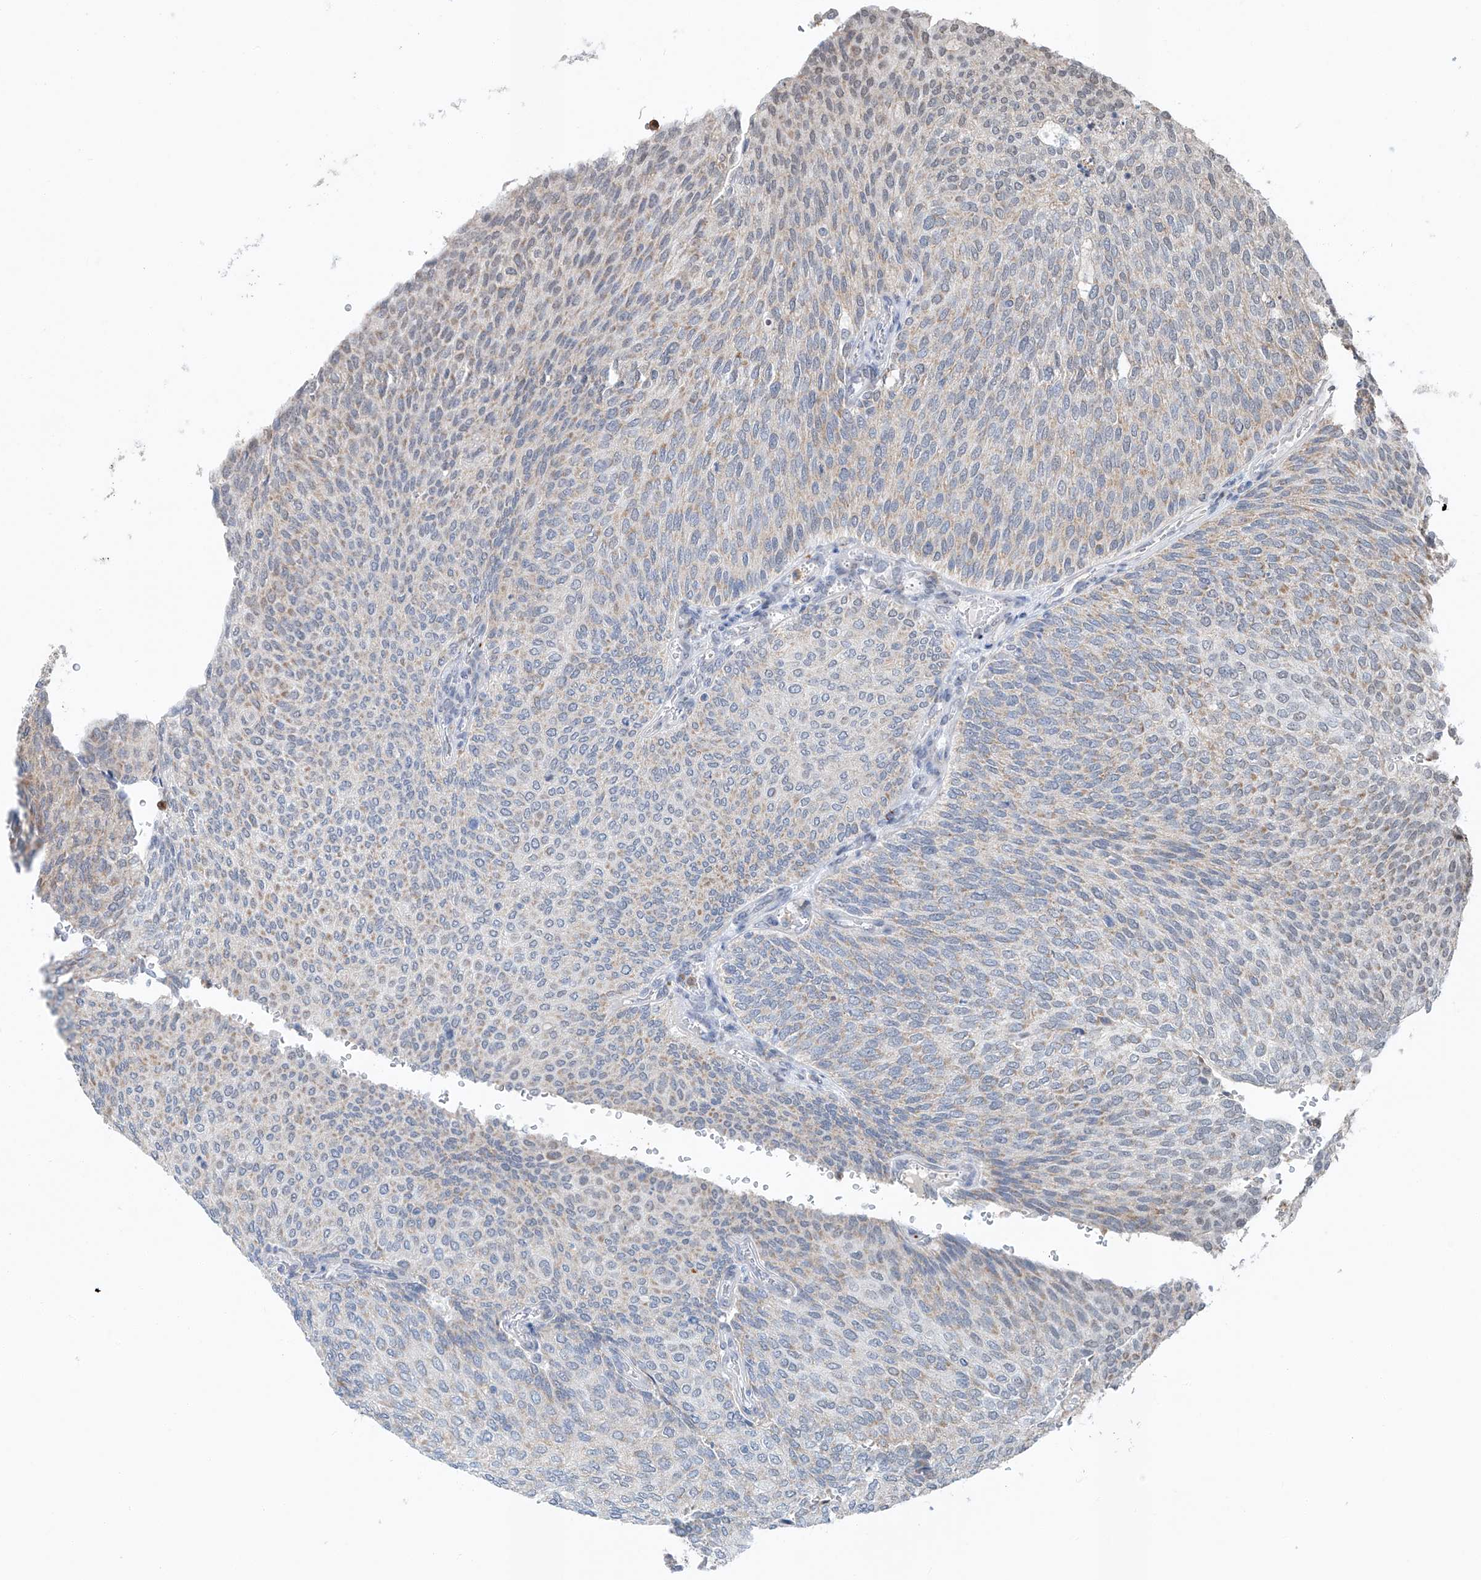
{"staining": {"intensity": "weak", "quantity": "25%-75%", "location": "cytoplasmic/membranous"}, "tissue": "urothelial cancer", "cell_type": "Tumor cells", "image_type": "cancer", "snomed": [{"axis": "morphology", "description": "Urothelial carcinoma, Low grade"}, {"axis": "topography", "description": "Urinary bladder"}], "caption": "Tumor cells display weak cytoplasmic/membranous positivity in about 25%-75% of cells in urothelial carcinoma (low-grade).", "gene": "KLF15", "patient": {"sex": "female", "age": 79}}